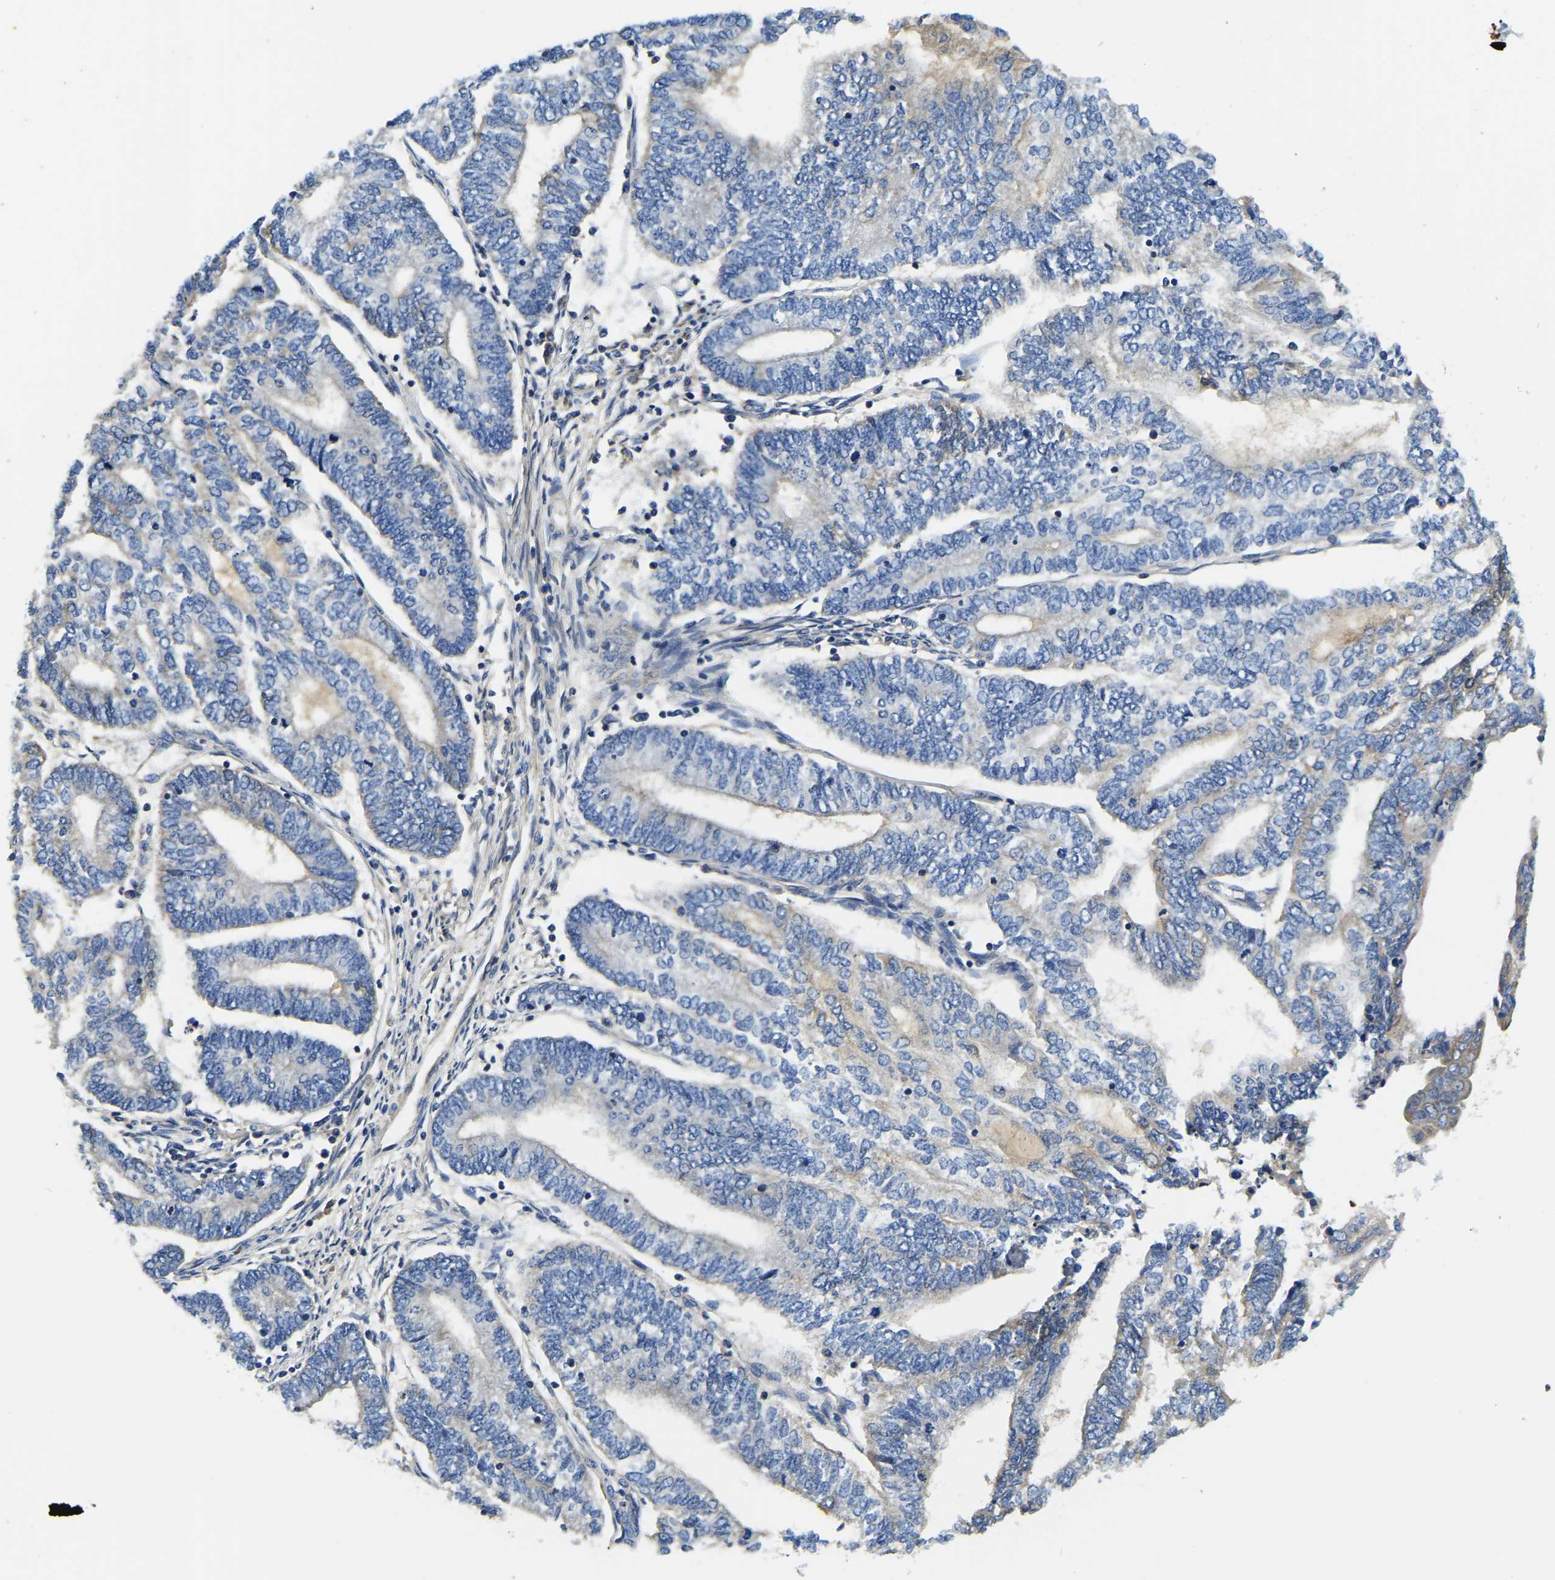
{"staining": {"intensity": "moderate", "quantity": "<25%", "location": "cytoplasmic/membranous"}, "tissue": "endometrial cancer", "cell_type": "Tumor cells", "image_type": "cancer", "snomed": [{"axis": "morphology", "description": "Adenocarcinoma, NOS"}, {"axis": "topography", "description": "Uterus"}, {"axis": "topography", "description": "Endometrium"}], "caption": "Moderate cytoplasmic/membranous positivity is present in approximately <25% of tumor cells in endometrial adenocarcinoma. Immunohistochemistry stains the protein of interest in brown and the nuclei are stained blue.", "gene": "STAT2", "patient": {"sex": "female", "age": 70}}